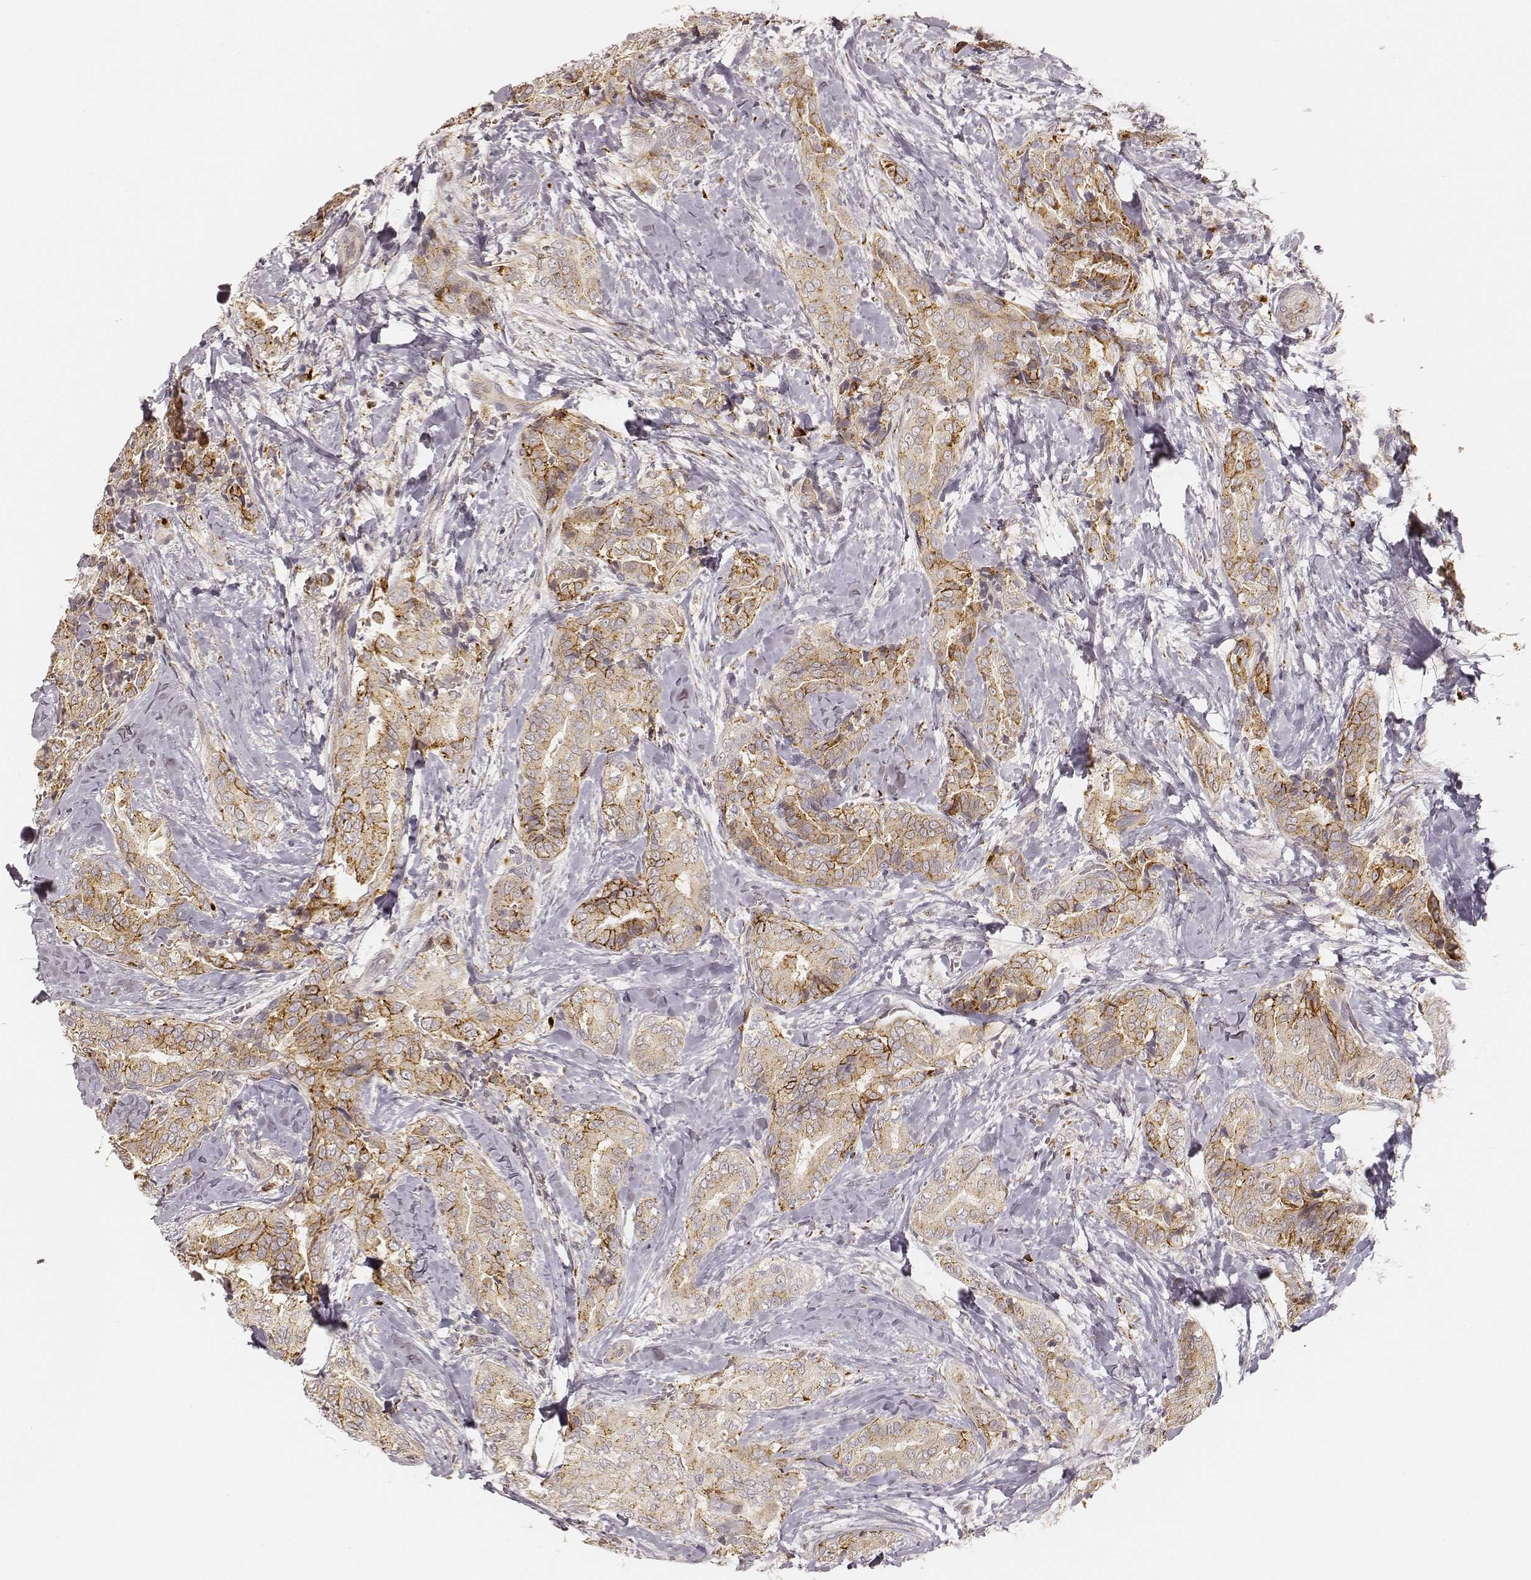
{"staining": {"intensity": "strong", "quantity": "25%-75%", "location": "cytoplasmic/membranous"}, "tissue": "thyroid cancer", "cell_type": "Tumor cells", "image_type": "cancer", "snomed": [{"axis": "morphology", "description": "Papillary adenocarcinoma, NOS"}, {"axis": "topography", "description": "Thyroid gland"}], "caption": "IHC photomicrograph of neoplastic tissue: human thyroid papillary adenocarcinoma stained using immunohistochemistry (IHC) shows high levels of strong protein expression localized specifically in the cytoplasmic/membranous of tumor cells, appearing as a cytoplasmic/membranous brown color.", "gene": "GORASP2", "patient": {"sex": "male", "age": 61}}